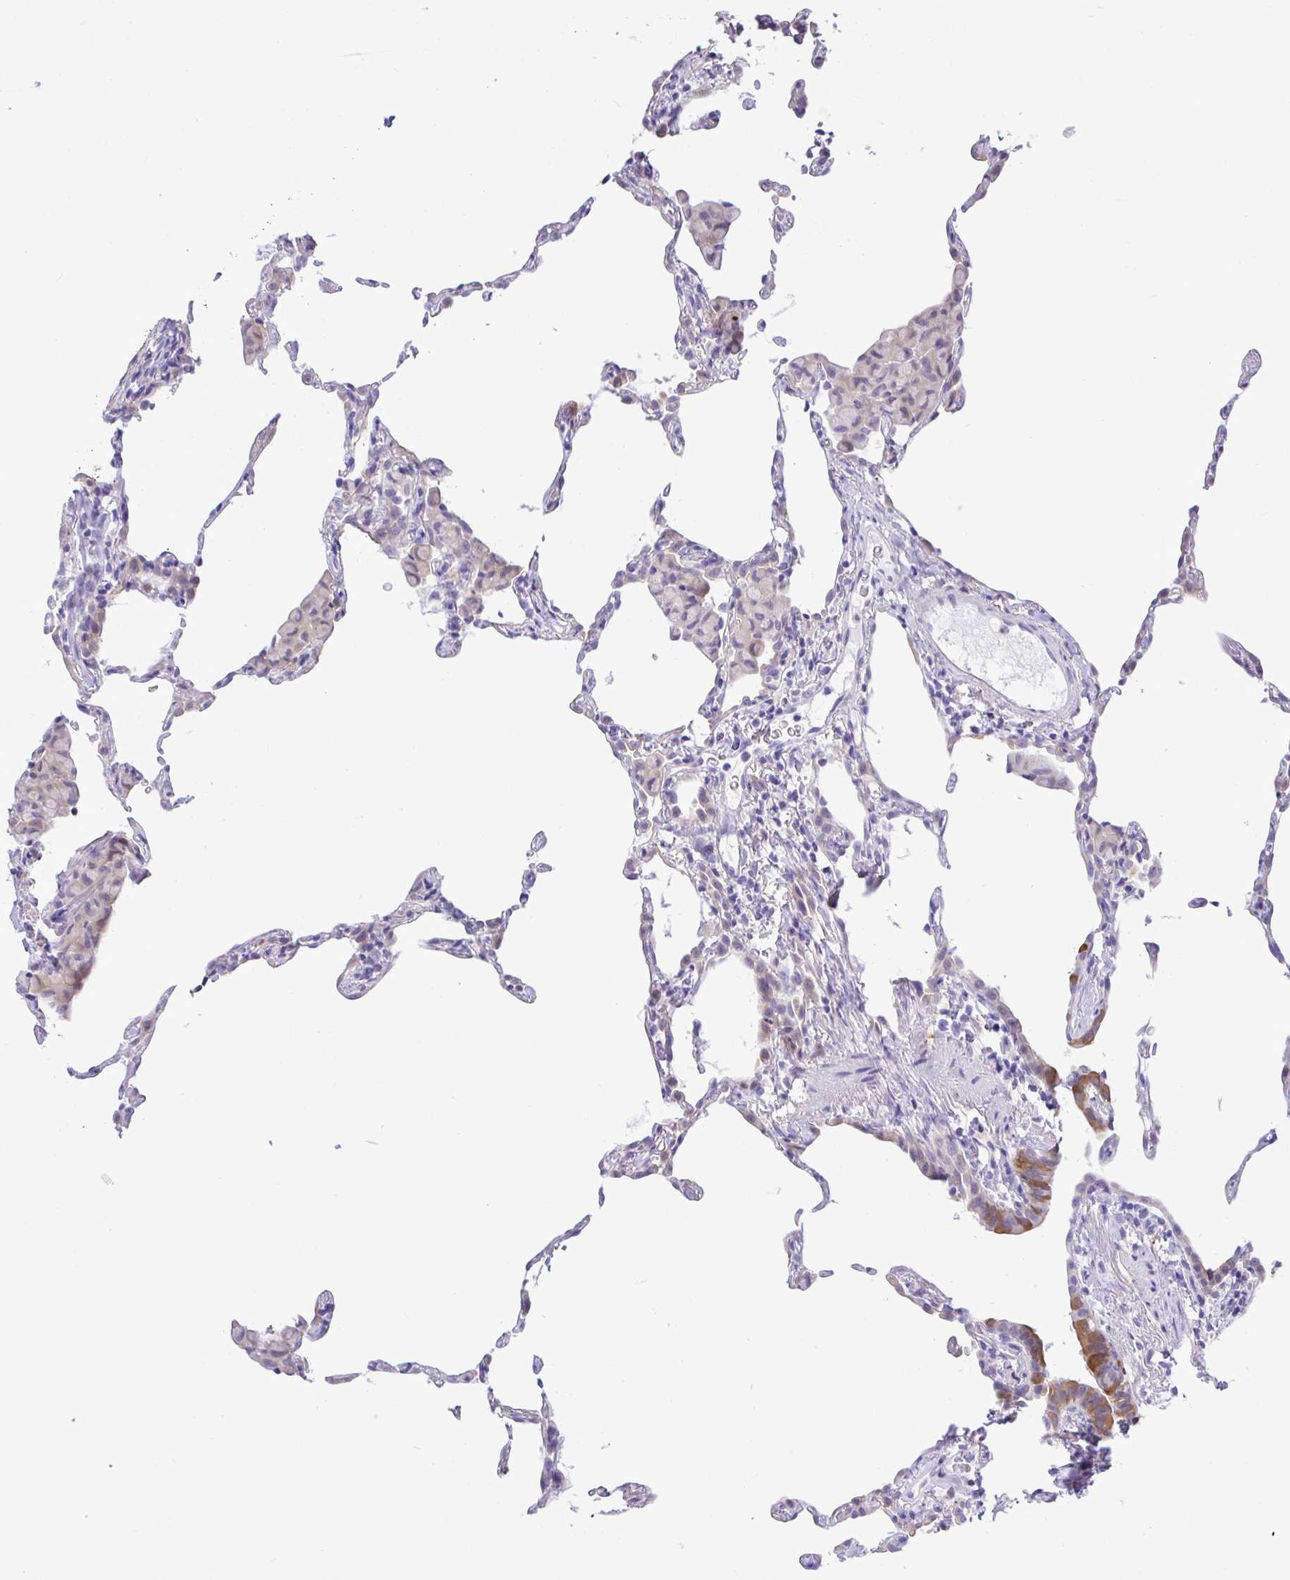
{"staining": {"intensity": "weak", "quantity": "<25%", "location": "nuclear"}, "tissue": "lung", "cell_type": "Alveolar cells", "image_type": "normal", "snomed": [{"axis": "morphology", "description": "Normal tissue, NOS"}, {"axis": "topography", "description": "Lung"}], "caption": "The micrograph exhibits no significant staining in alveolar cells of lung. Nuclei are stained in blue.", "gene": "ZNF485", "patient": {"sex": "female", "age": 57}}